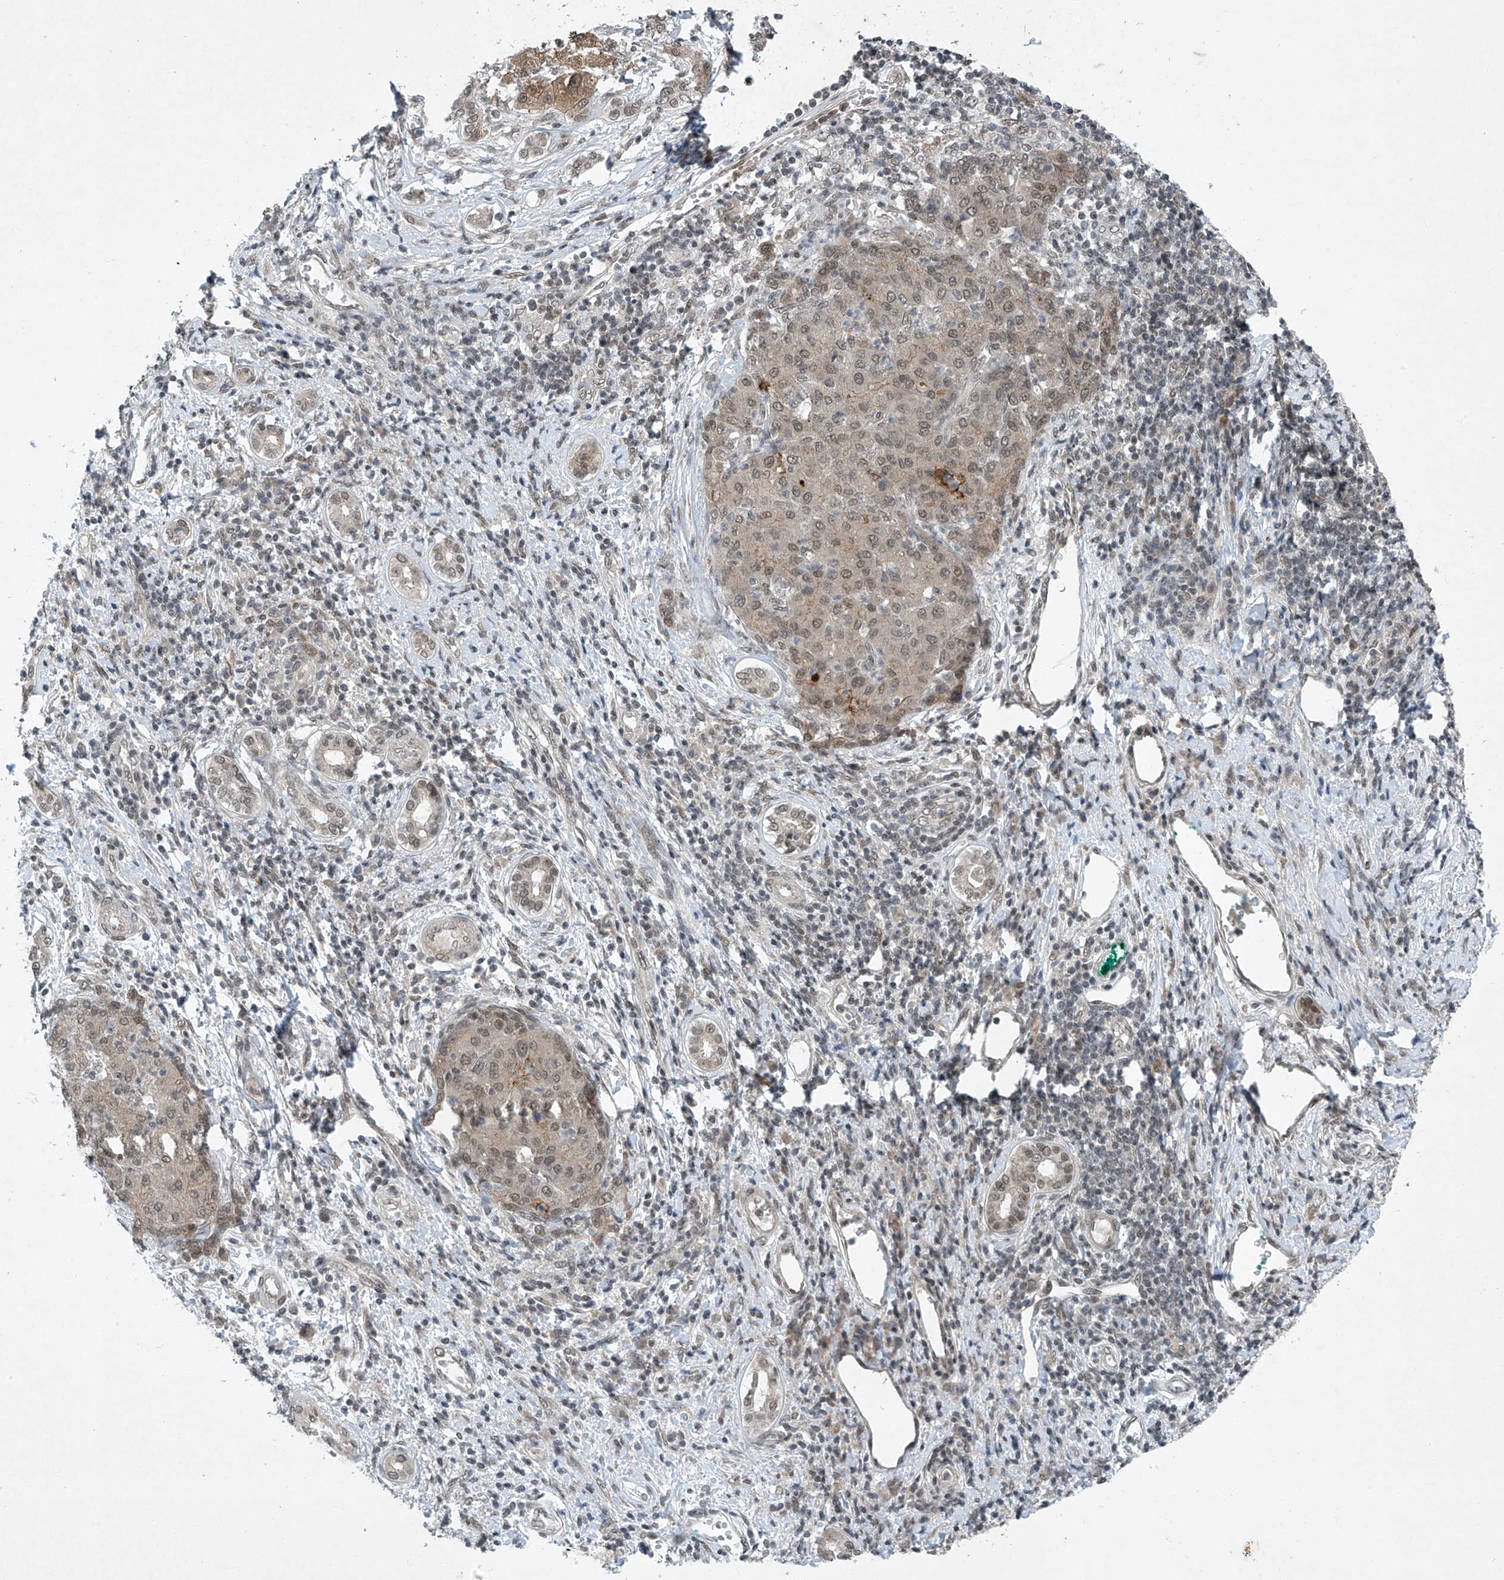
{"staining": {"intensity": "weak", "quantity": ">75%", "location": "nuclear"}, "tissue": "liver cancer", "cell_type": "Tumor cells", "image_type": "cancer", "snomed": [{"axis": "morphology", "description": "Carcinoma, Hepatocellular, NOS"}, {"axis": "topography", "description": "Liver"}], "caption": "Immunohistochemistry micrograph of neoplastic tissue: hepatocellular carcinoma (liver) stained using immunohistochemistry (IHC) reveals low levels of weak protein expression localized specifically in the nuclear of tumor cells, appearing as a nuclear brown color.", "gene": "TAF8", "patient": {"sex": "male", "age": 65}}